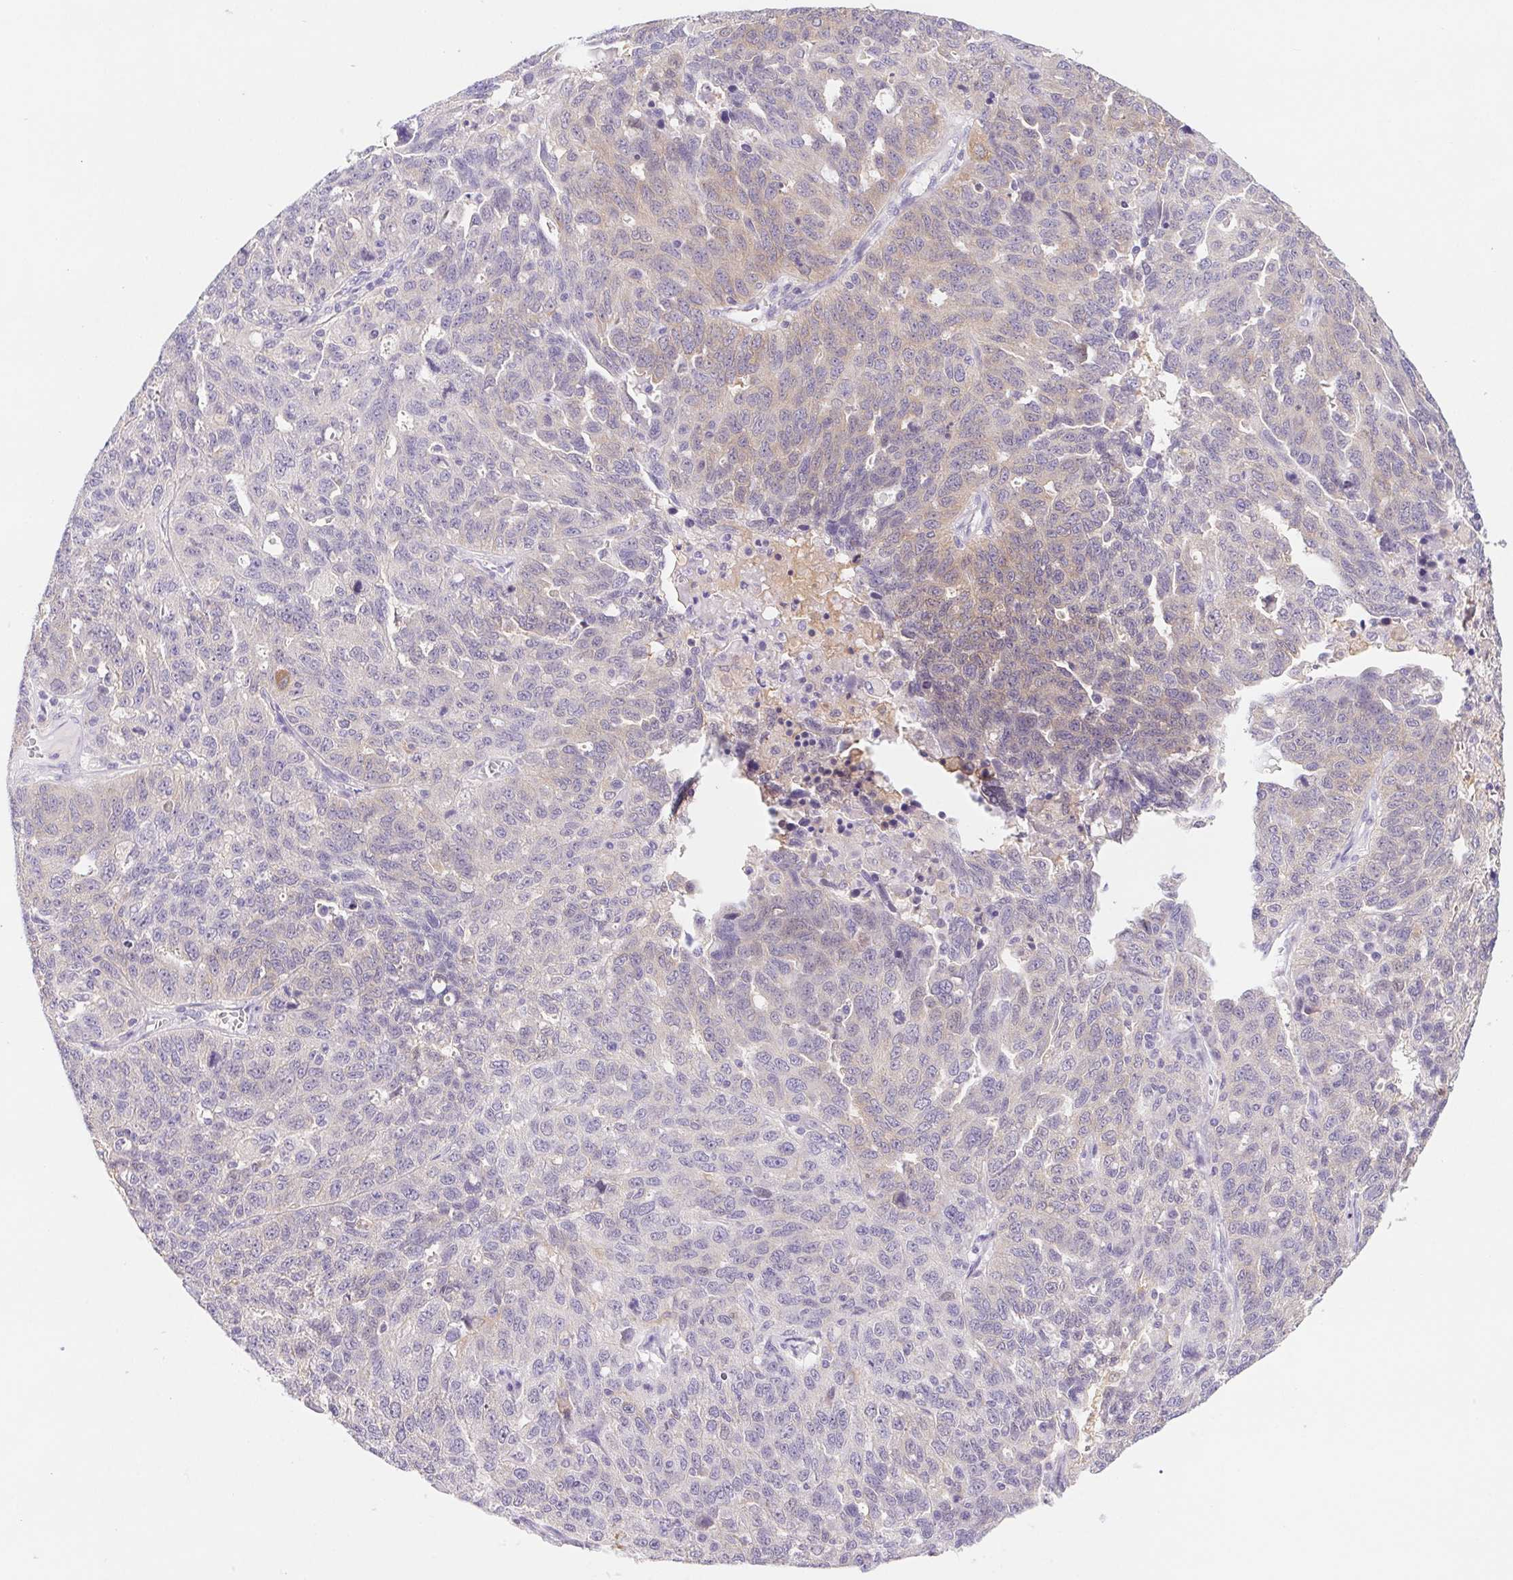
{"staining": {"intensity": "weak", "quantity": "25%-75%", "location": "cytoplasmic/membranous"}, "tissue": "ovarian cancer", "cell_type": "Tumor cells", "image_type": "cancer", "snomed": [{"axis": "morphology", "description": "Cystadenocarcinoma, serous, NOS"}, {"axis": "topography", "description": "Ovary"}], "caption": "Brown immunohistochemical staining in human serous cystadenocarcinoma (ovarian) shows weak cytoplasmic/membranous positivity in about 25%-75% of tumor cells.", "gene": "DYNC2LI1", "patient": {"sex": "female", "age": 71}}